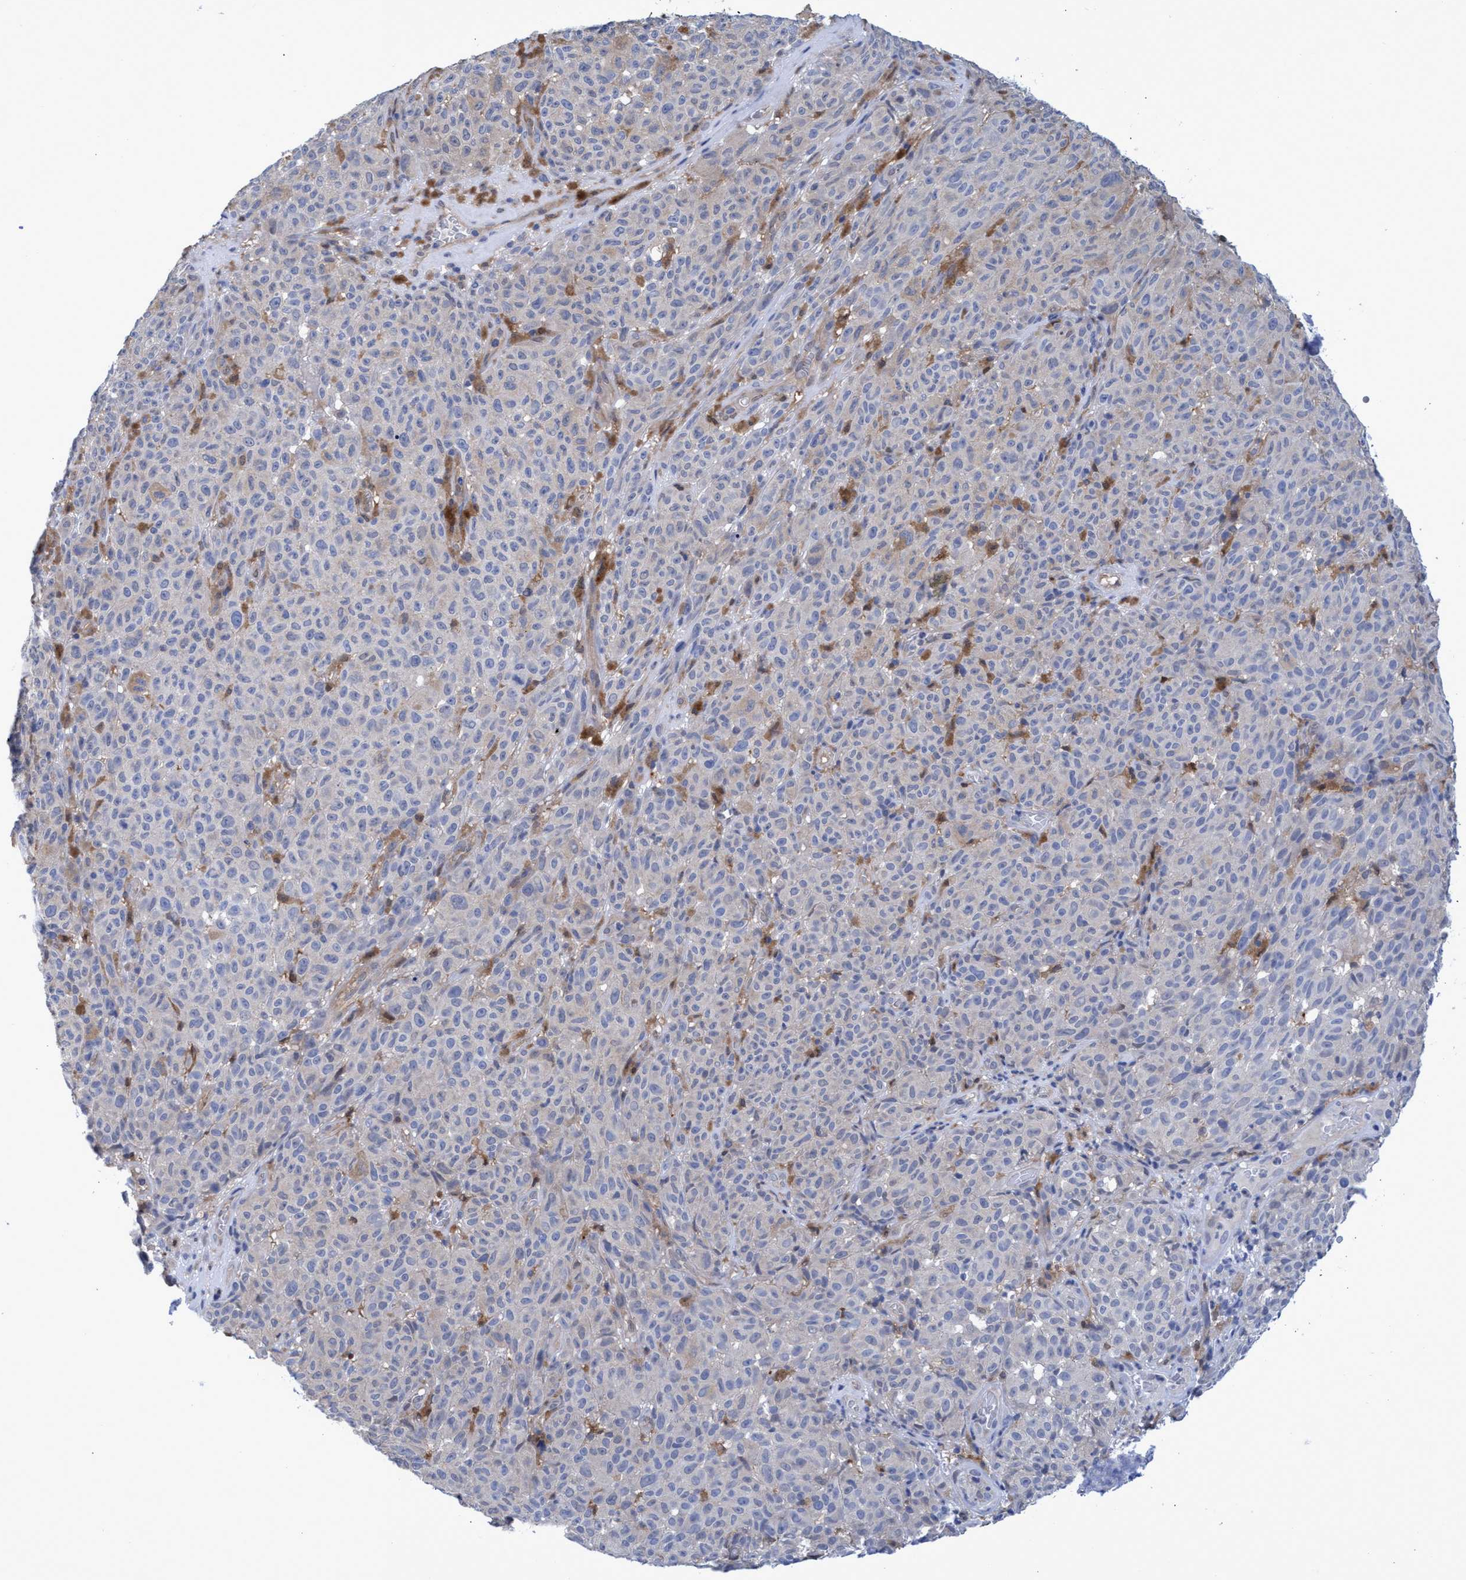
{"staining": {"intensity": "negative", "quantity": "none", "location": "none"}, "tissue": "melanoma", "cell_type": "Tumor cells", "image_type": "cancer", "snomed": [{"axis": "morphology", "description": "Malignant melanoma, NOS"}, {"axis": "topography", "description": "Skin"}], "caption": "The histopathology image demonstrates no staining of tumor cells in melanoma.", "gene": "PNPO", "patient": {"sex": "female", "age": 82}}